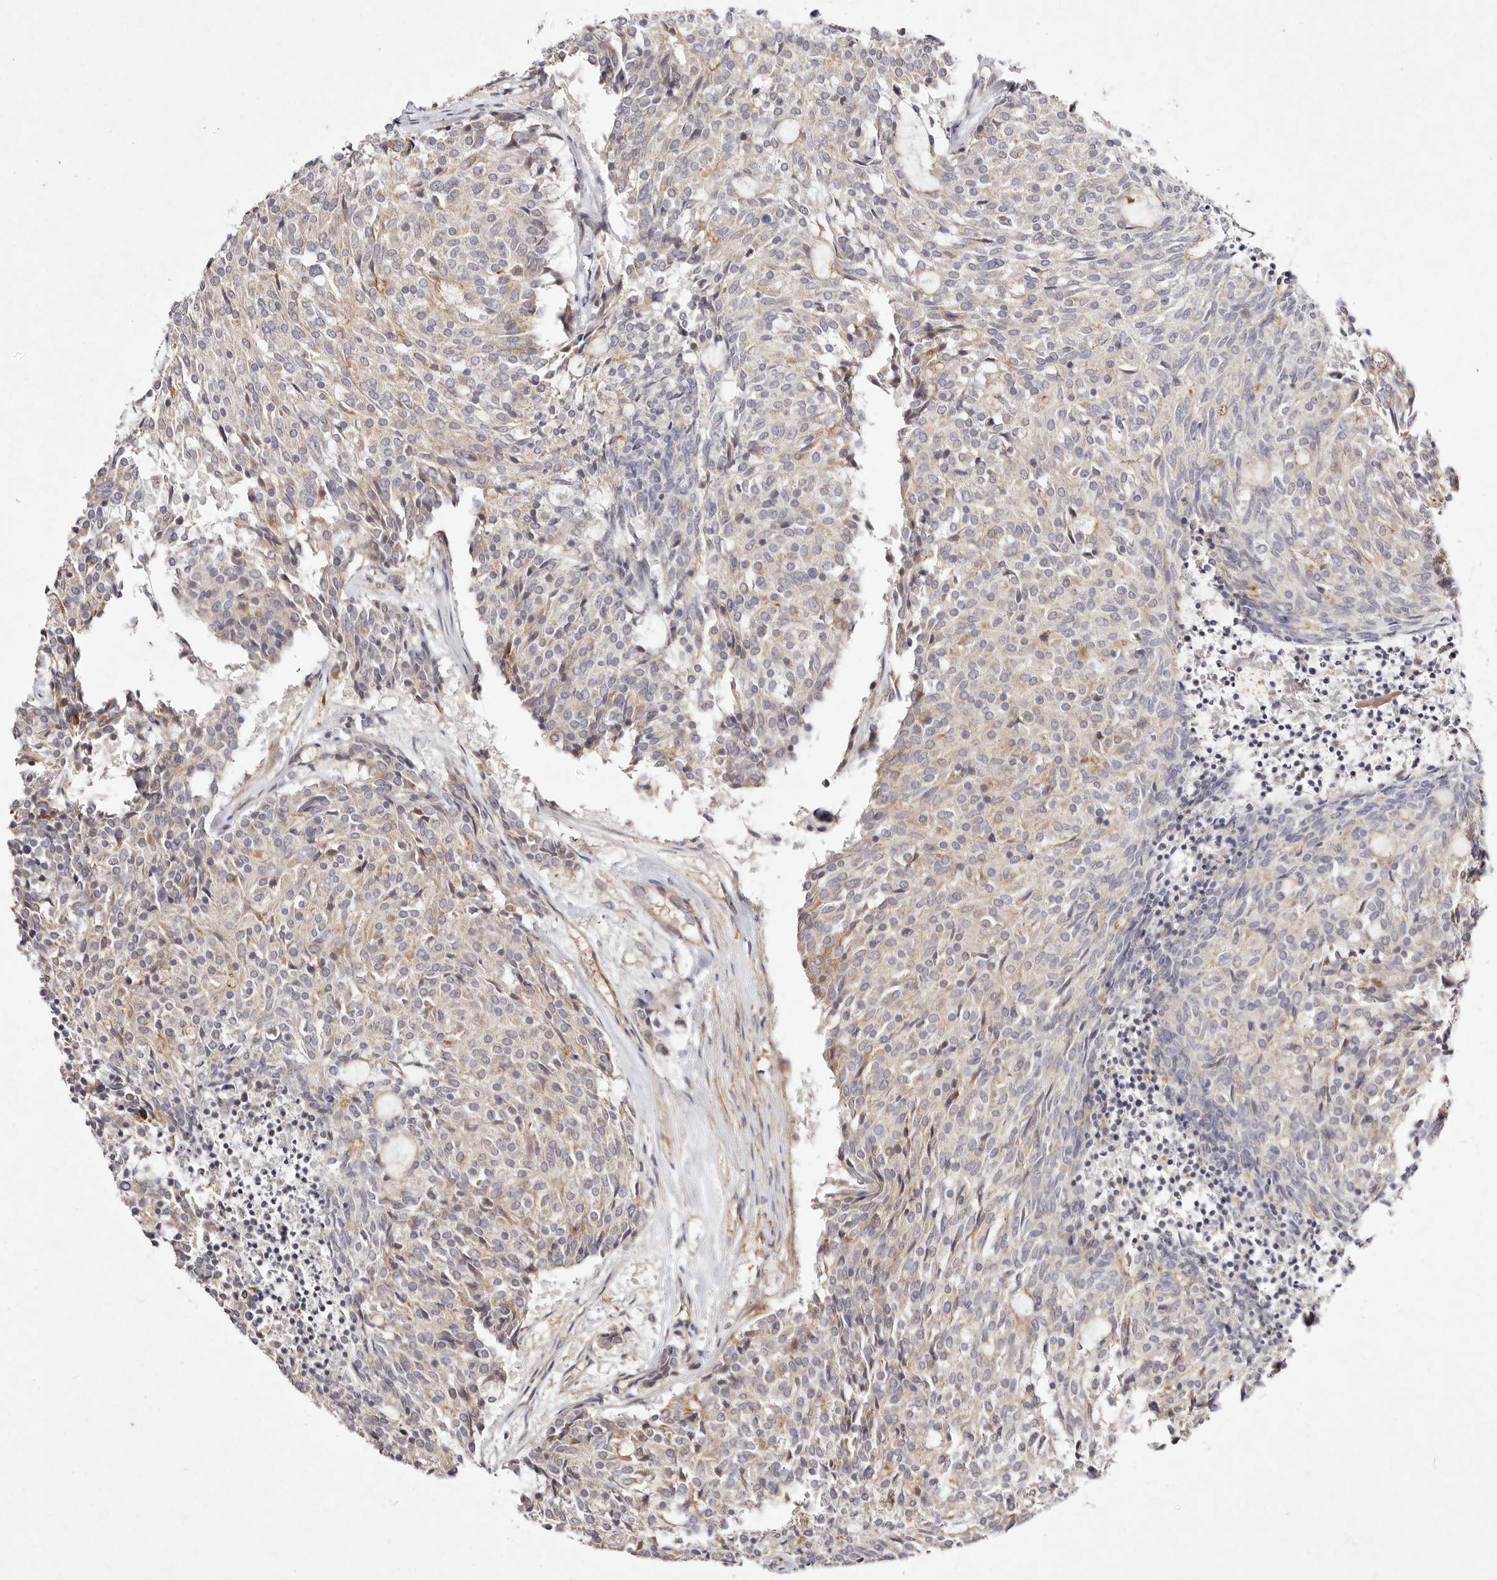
{"staining": {"intensity": "weak", "quantity": "25%-75%", "location": "cytoplasmic/membranous"}, "tissue": "carcinoid", "cell_type": "Tumor cells", "image_type": "cancer", "snomed": [{"axis": "morphology", "description": "Carcinoid, malignant, NOS"}, {"axis": "topography", "description": "Pancreas"}], "caption": "Carcinoid stained with a brown dye exhibits weak cytoplasmic/membranous positive positivity in approximately 25%-75% of tumor cells.", "gene": "MTMR11", "patient": {"sex": "female", "age": 54}}